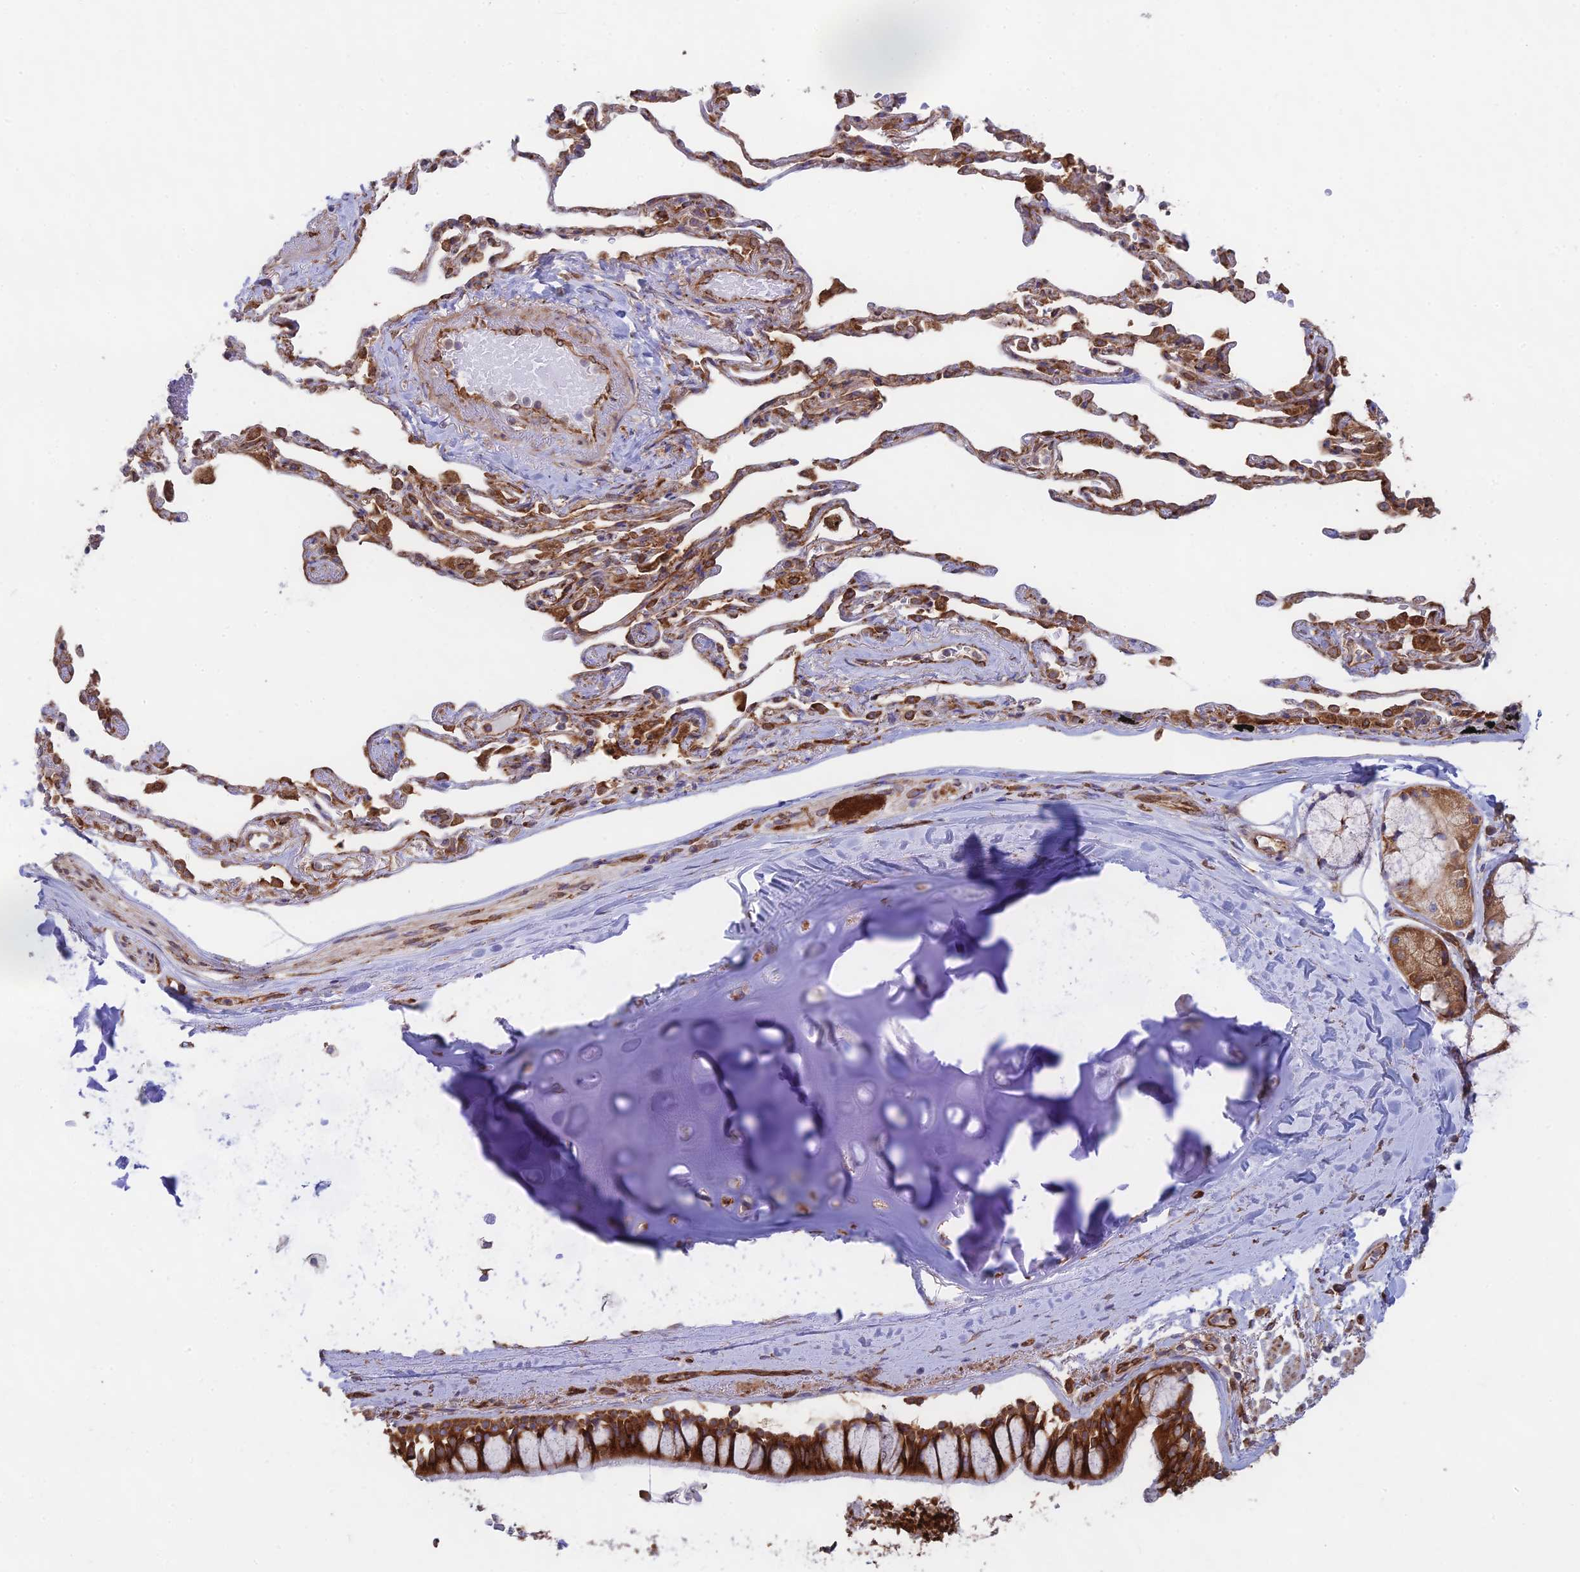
{"staining": {"intensity": "strong", "quantity": ">75%", "location": "cytoplasmic/membranous"}, "tissue": "bronchus", "cell_type": "Respiratory epithelial cells", "image_type": "normal", "snomed": [{"axis": "morphology", "description": "Normal tissue, NOS"}, {"axis": "topography", "description": "Cartilage tissue"}], "caption": "Unremarkable bronchus displays strong cytoplasmic/membranous staining in approximately >75% of respiratory epithelial cells.", "gene": "CCDC69", "patient": {"sex": "male", "age": 63}}